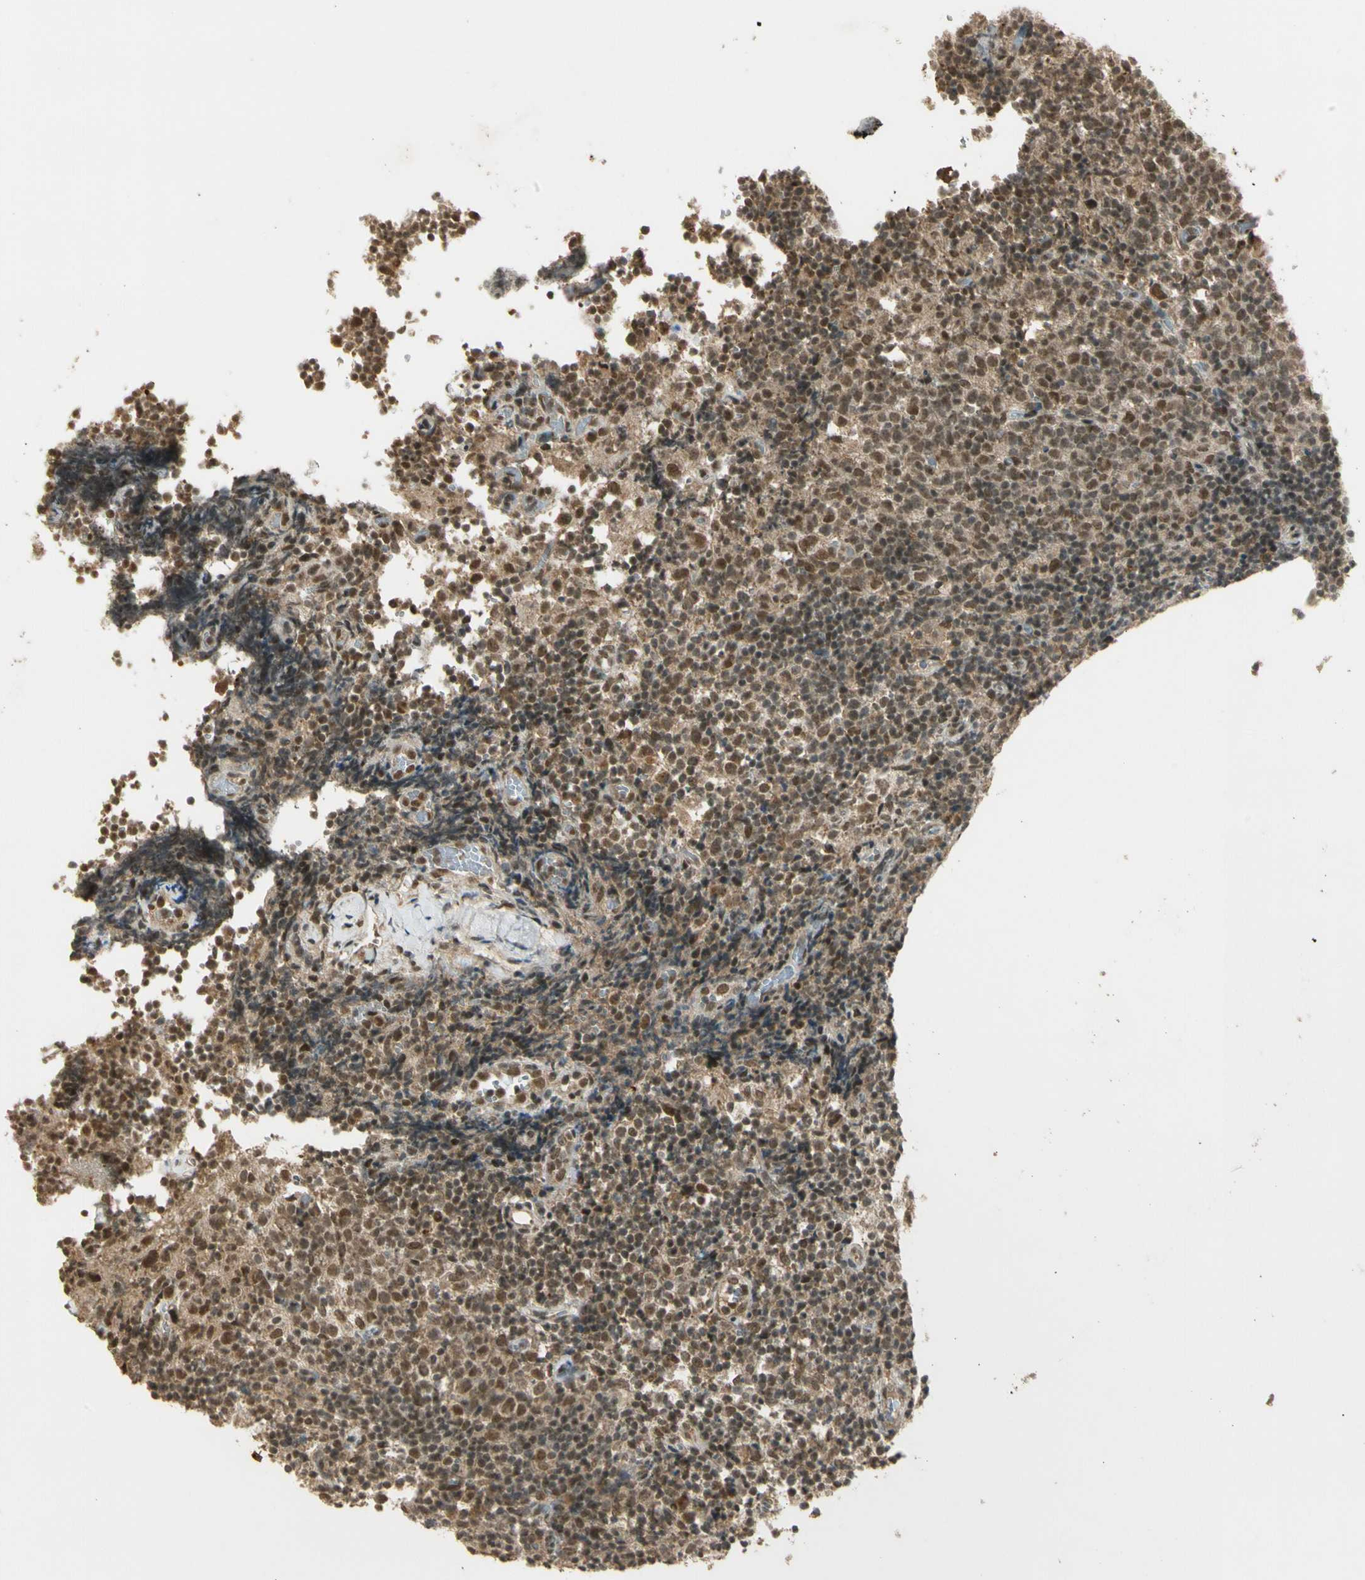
{"staining": {"intensity": "moderate", "quantity": "25%-75%", "location": "cytoplasmic/membranous,nuclear"}, "tissue": "lymph node", "cell_type": "Germinal center cells", "image_type": "normal", "snomed": [{"axis": "morphology", "description": "Normal tissue, NOS"}, {"axis": "morphology", "description": "Inflammation, NOS"}, {"axis": "topography", "description": "Lymph node"}], "caption": "This photomicrograph reveals immunohistochemistry staining of unremarkable lymph node, with medium moderate cytoplasmic/membranous,nuclear staining in approximately 25%-75% of germinal center cells.", "gene": "ZNF135", "patient": {"sex": "male", "age": 55}}